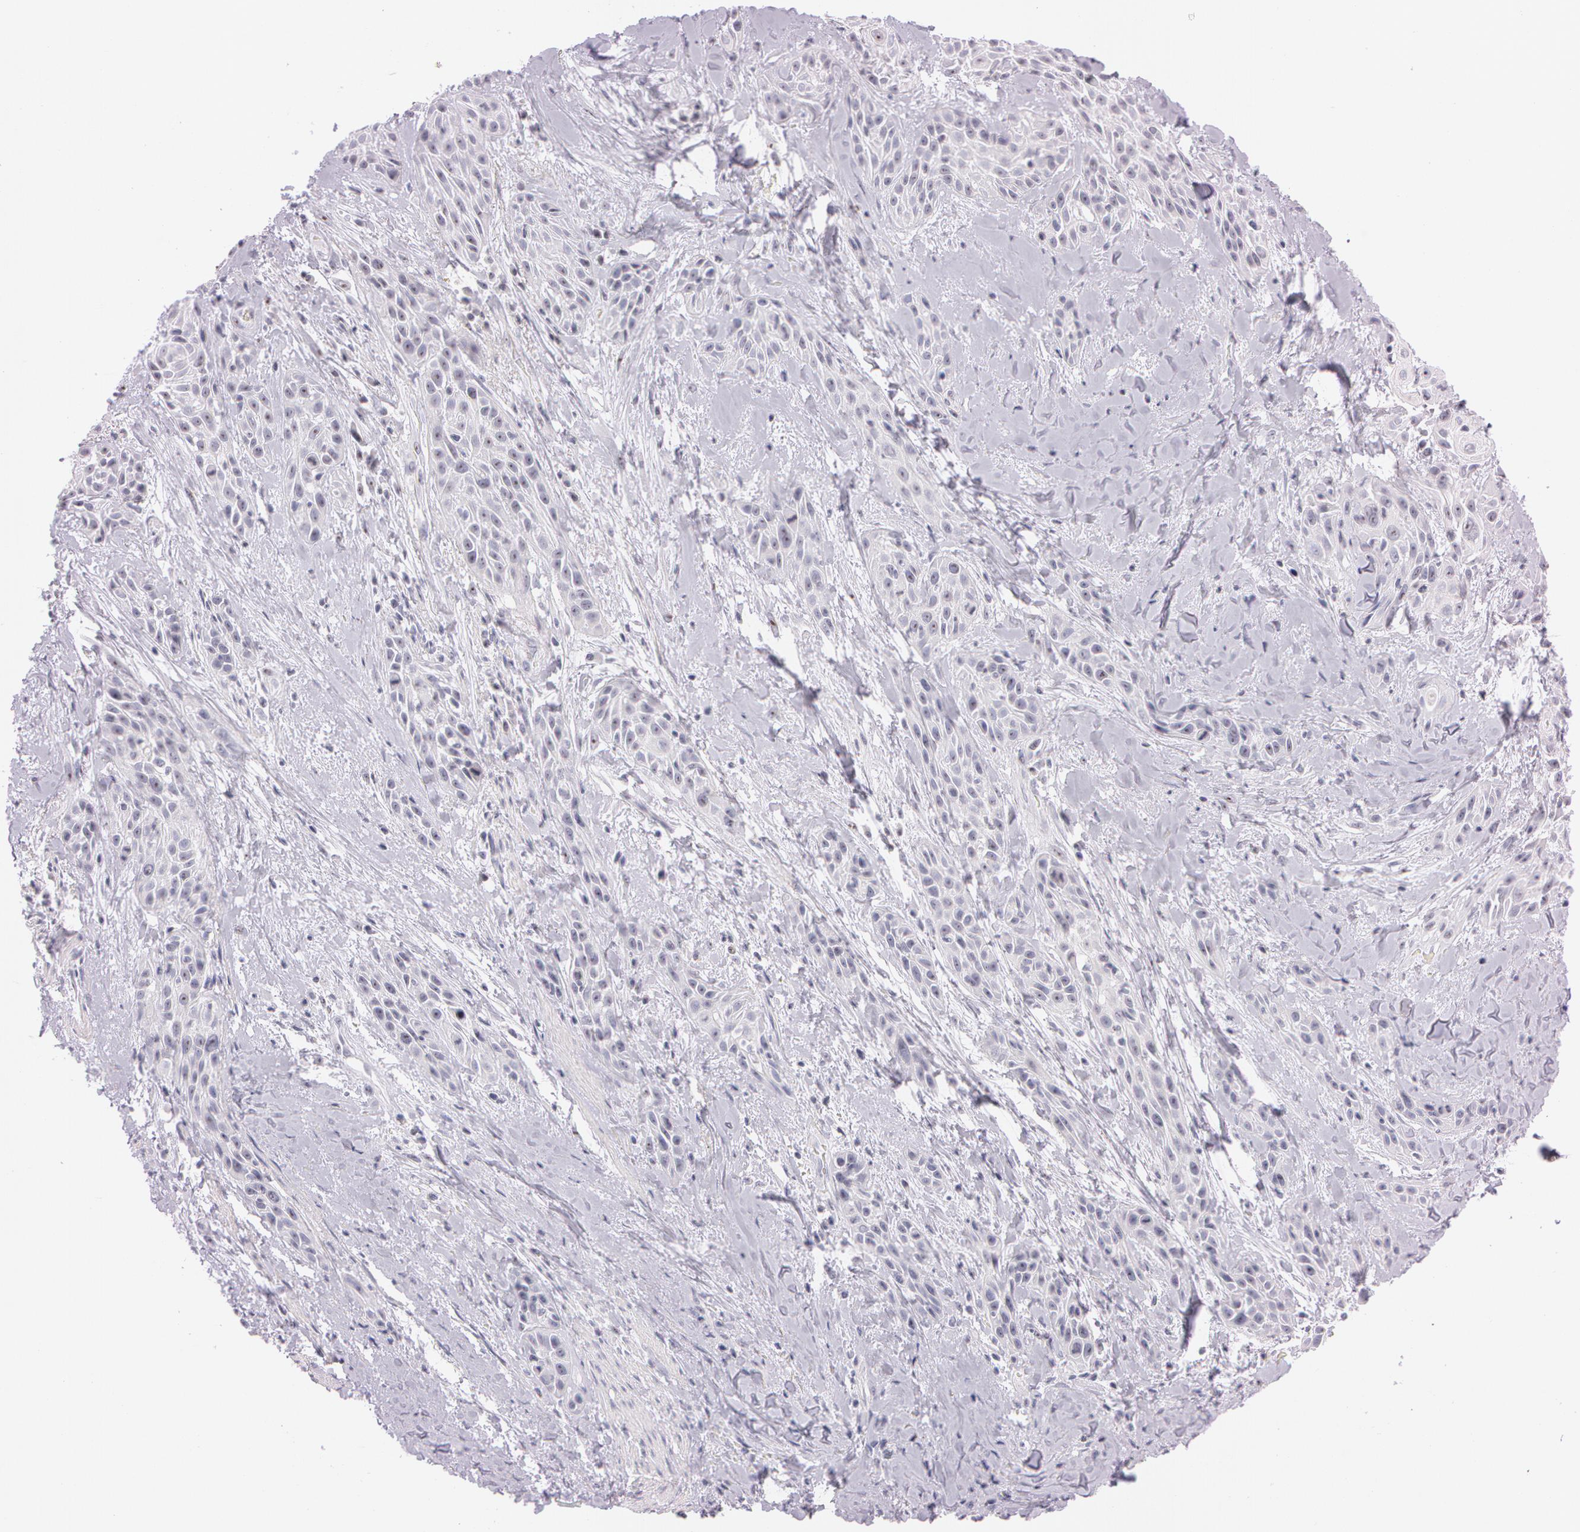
{"staining": {"intensity": "weak", "quantity": ">75%", "location": "nuclear"}, "tissue": "skin cancer", "cell_type": "Tumor cells", "image_type": "cancer", "snomed": [{"axis": "morphology", "description": "Squamous cell carcinoma, NOS"}, {"axis": "topography", "description": "Skin"}, {"axis": "topography", "description": "Anal"}], "caption": "Immunohistochemistry (IHC) histopathology image of human squamous cell carcinoma (skin) stained for a protein (brown), which reveals low levels of weak nuclear expression in approximately >75% of tumor cells.", "gene": "FBL", "patient": {"sex": "male", "age": 64}}